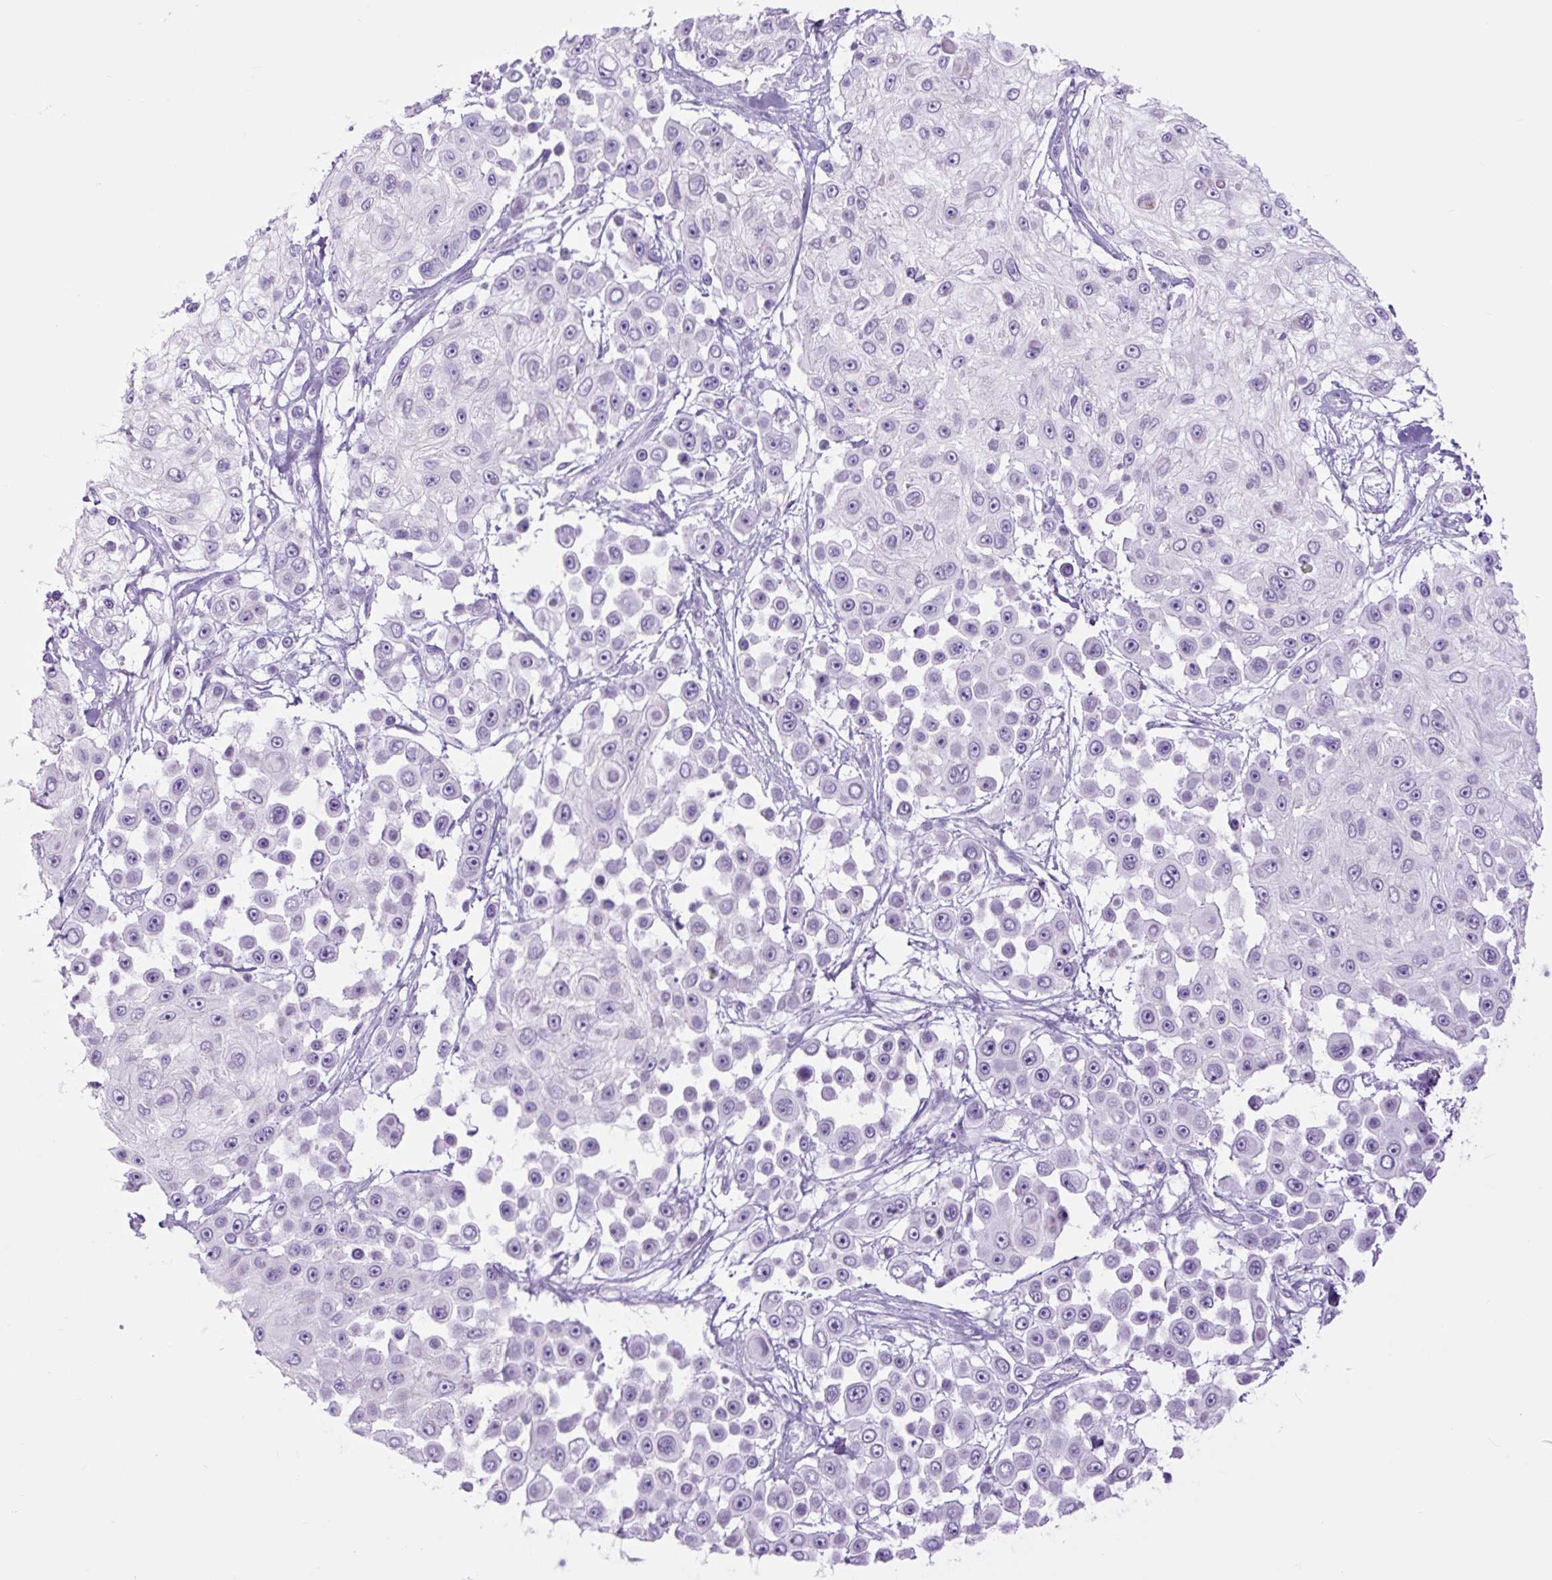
{"staining": {"intensity": "negative", "quantity": "none", "location": "none"}, "tissue": "skin cancer", "cell_type": "Tumor cells", "image_type": "cancer", "snomed": [{"axis": "morphology", "description": "Squamous cell carcinoma, NOS"}, {"axis": "topography", "description": "Skin"}], "caption": "This is a micrograph of immunohistochemistry staining of skin cancer (squamous cell carcinoma), which shows no expression in tumor cells.", "gene": "TFF2", "patient": {"sex": "male", "age": 67}}